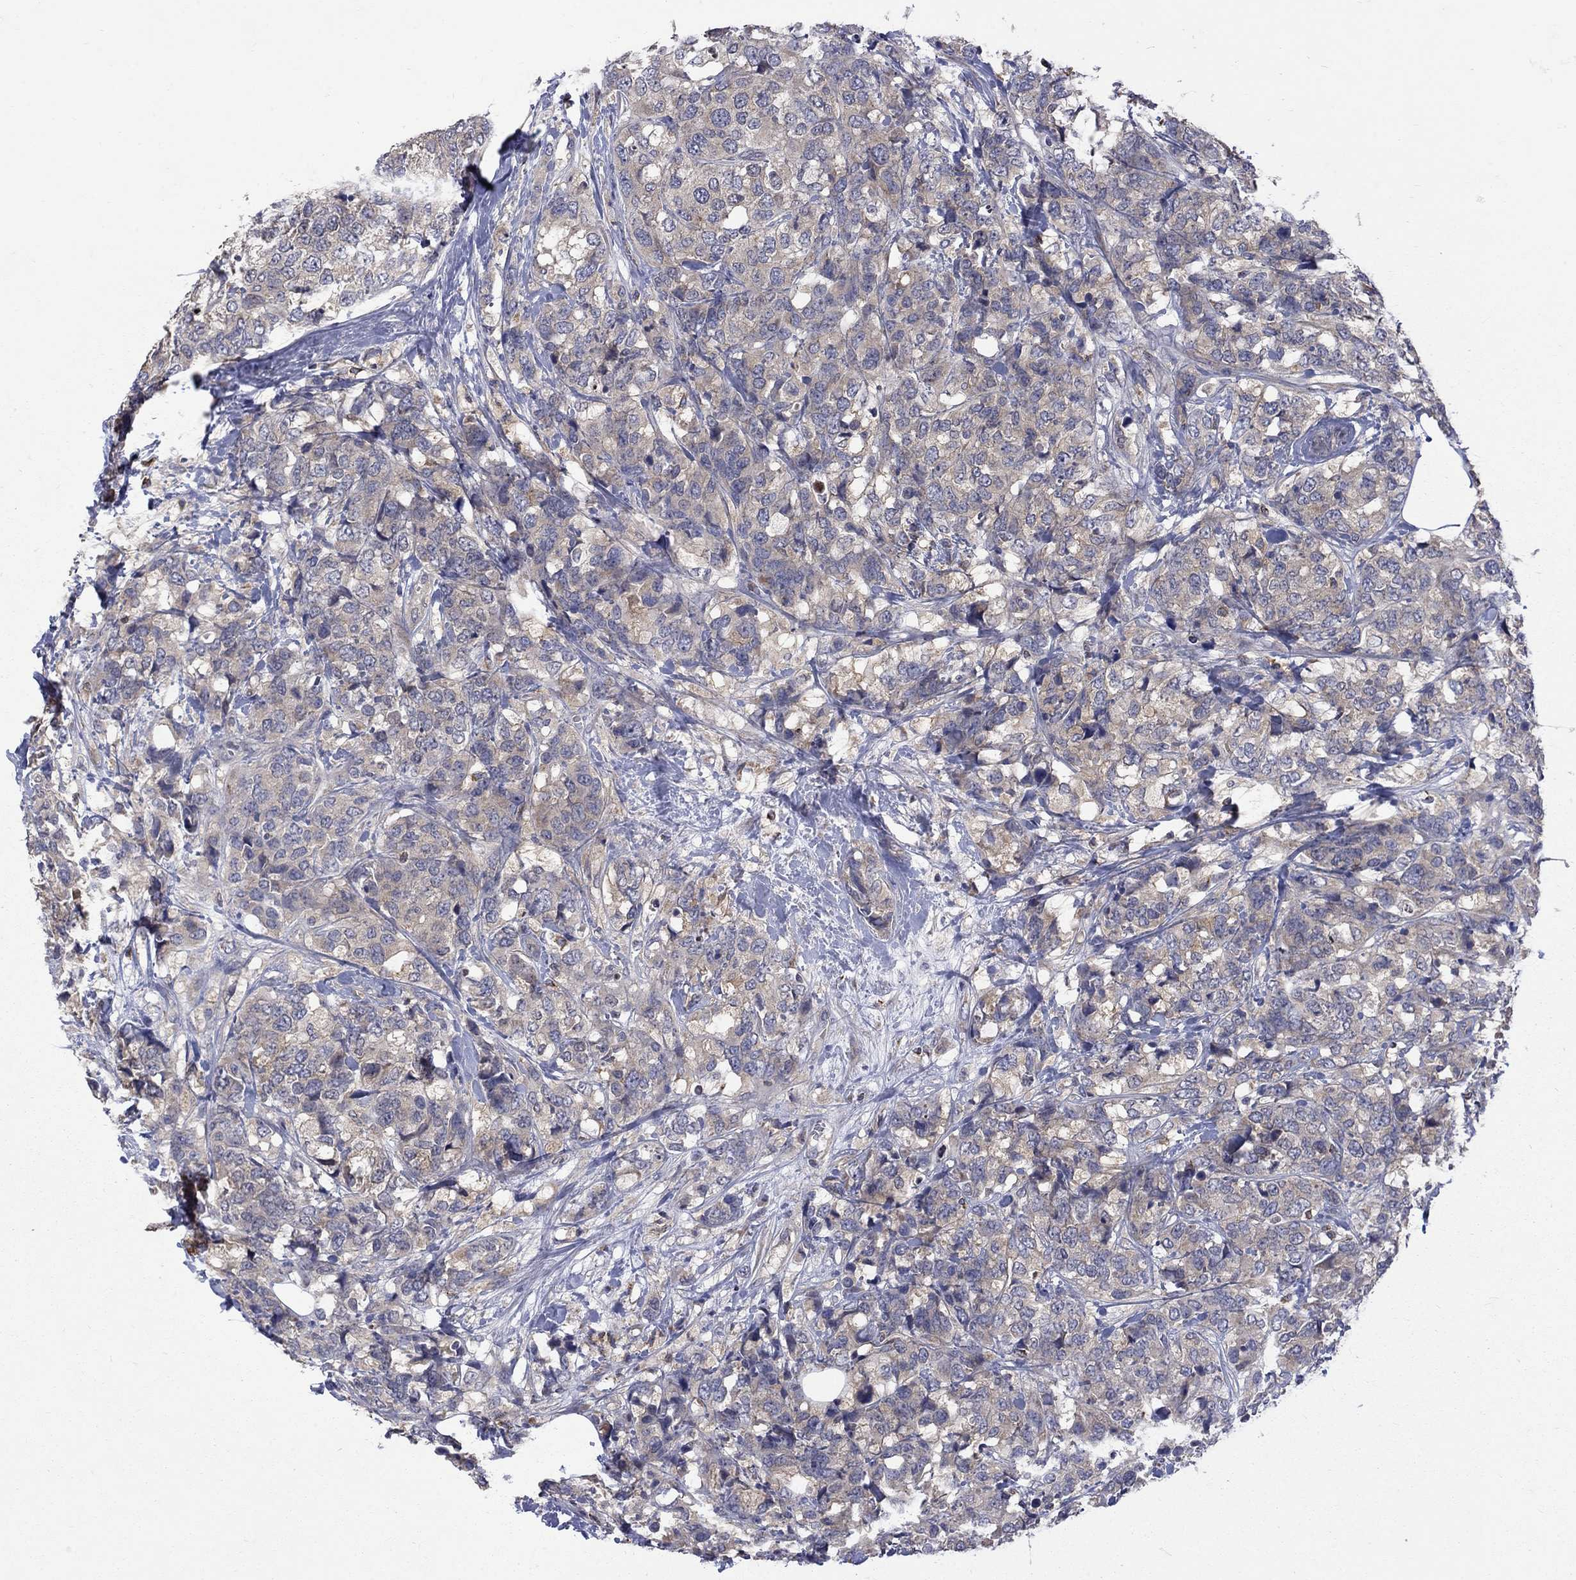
{"staining": {"intensity": "negative", "quantity": "none", "location": "none"}, "tissue": "breast cancer", "cell_type": "Tumor cells", "image_type": "cancer", "snomed": [{"axis": "morphology", "description": "Lobular carcinoma"}, {"axis": "topography", "description": "Breast"}], "caption": "IHC of human breast cancer demonstrates no expression in tumor cells.", "gene": "SH2B1", "patient": {"sex": "female", "age": 59}}